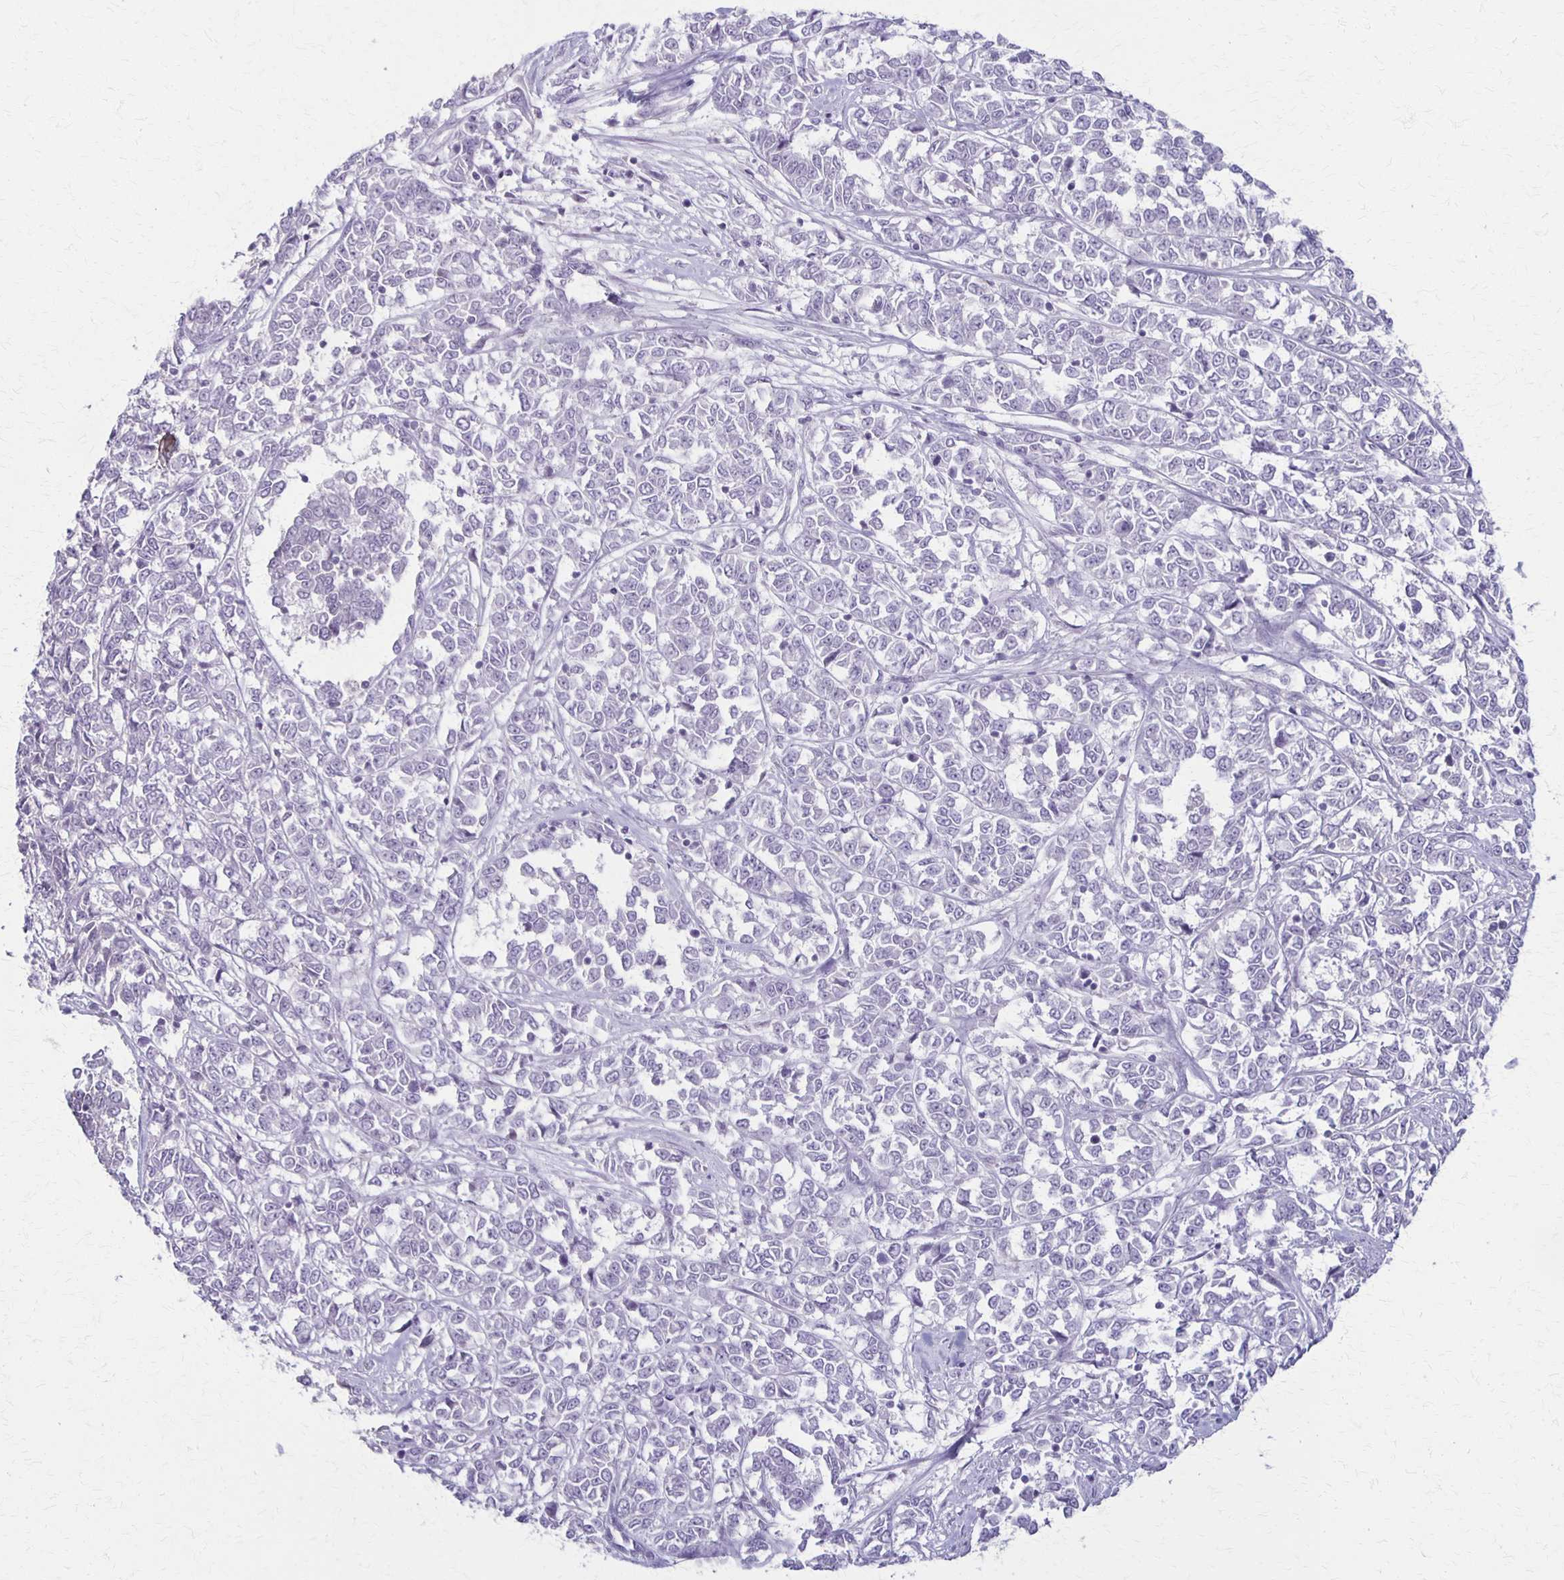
{"staining": {"intensity": "negative", "quantity": "none", "location": "none"}, "tissue": "melanoma", "cell_type": "Tumor cells", "image_type": "cancer", "snomed": [{"axis": "morphology", "description": "Malignant melanoma, NOS"}, {"axis": "topography", "description": "Skin"}], "caption": "The photomicrograph shows no staining of tumor cells in melanoma. Nuclei are stained in blue.", "gene": "SLC35E2B", "patient": {"sex": "female", "age": 72}}